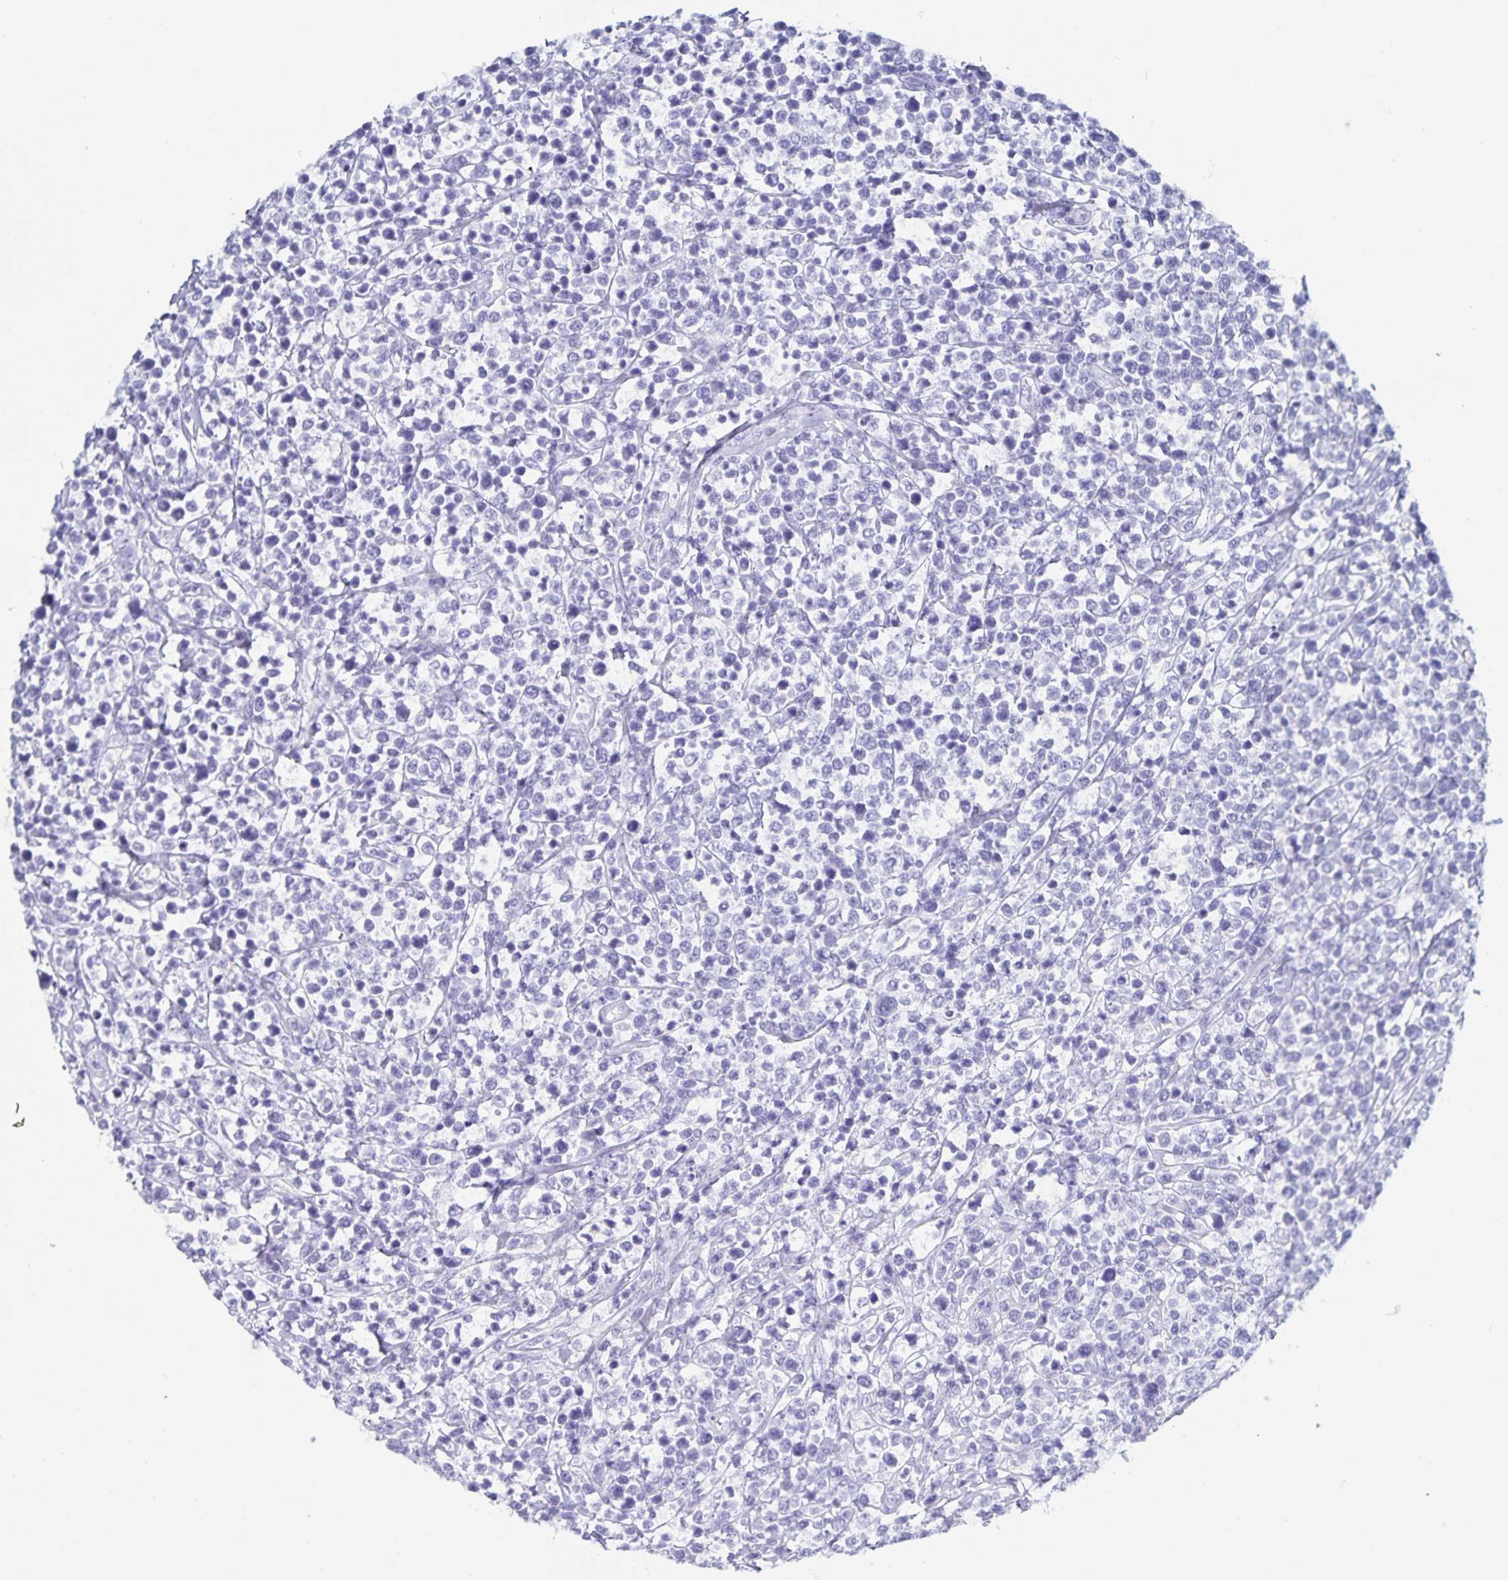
{"staining": {"intensity": "negative", "quantity": "none", "location": "none"}, "tissue": "lymphoma", "cell_type": "Tumor cells", "image_type": "cancer", "snomed": [{"axis": "morphology", "description": "Malignant lymphoma, non-Hodgkin's type, High grade"}, {"axis": "topography", "description": "Soft tissue"}], "caption": "Tumor cells are negative for protein expression in human lymphoma.", "gene": "C19orf73", "patient": {"sex": "female", "age": 56}}